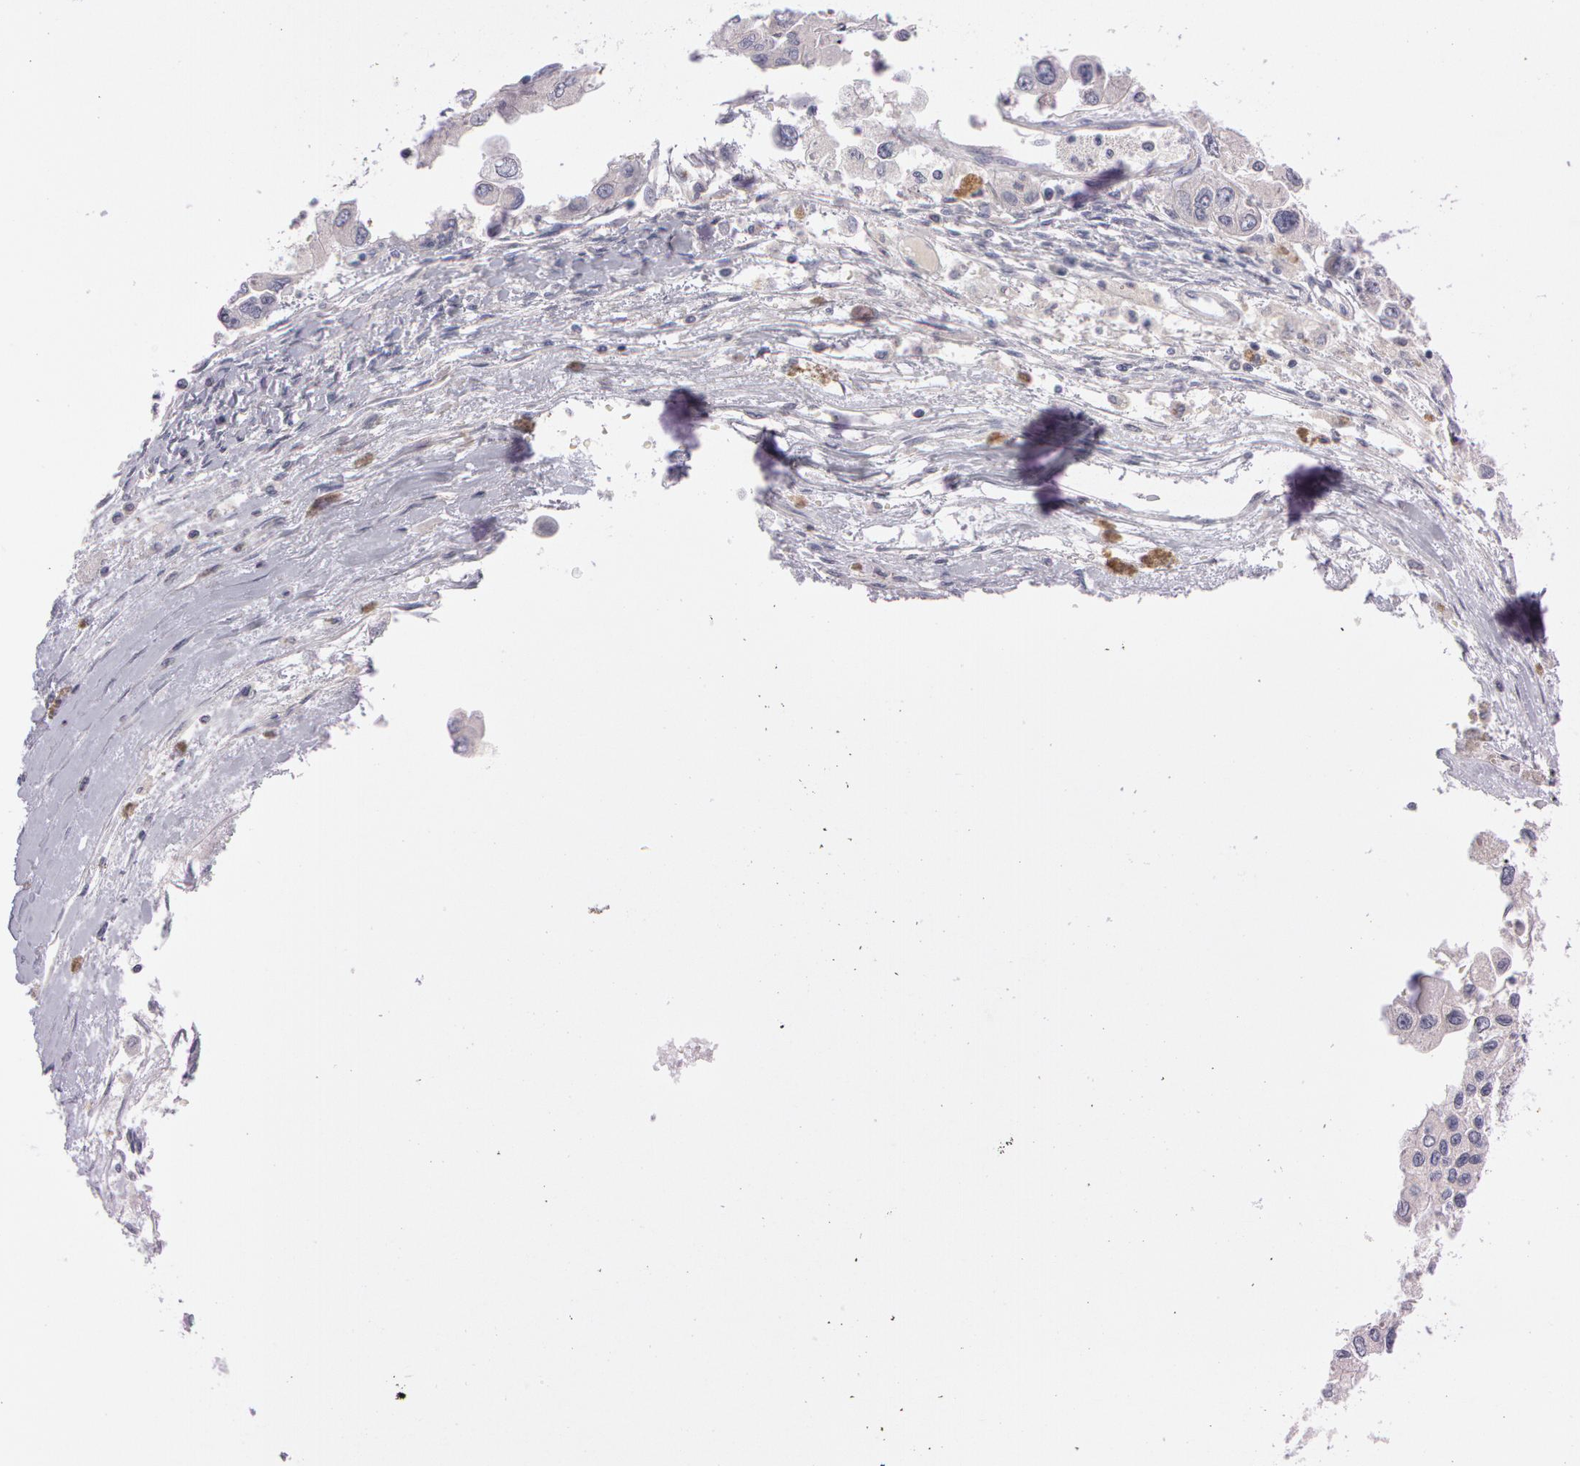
{"staining": {"intensity": "weak", "quantity": ">75%", "location": "cytoplasmic/membranous"}, "tissue": "ovarian cancer", "cell_type": "Tumor cells", "image_type": "cancer", "snomed": [{"axis": "morphology", "description": "Cystadenocarcinoma, serous, NOS"}, {"axis": "topography", "description": "Ovary"}], "caption": "DAB (3,3'-diaminobenzidine) immunohistochemical staining of human ovarian cancer (serous cystadenocarcinoma) demonstrates weak cytoplasmic/membranous protein staining in about >75% of tumor cells. (brown staining indicates protein expression, while blue staining denotes nuclei).", "gene": "MXRA5", "patient": {"sex": "female", "age": 84}}